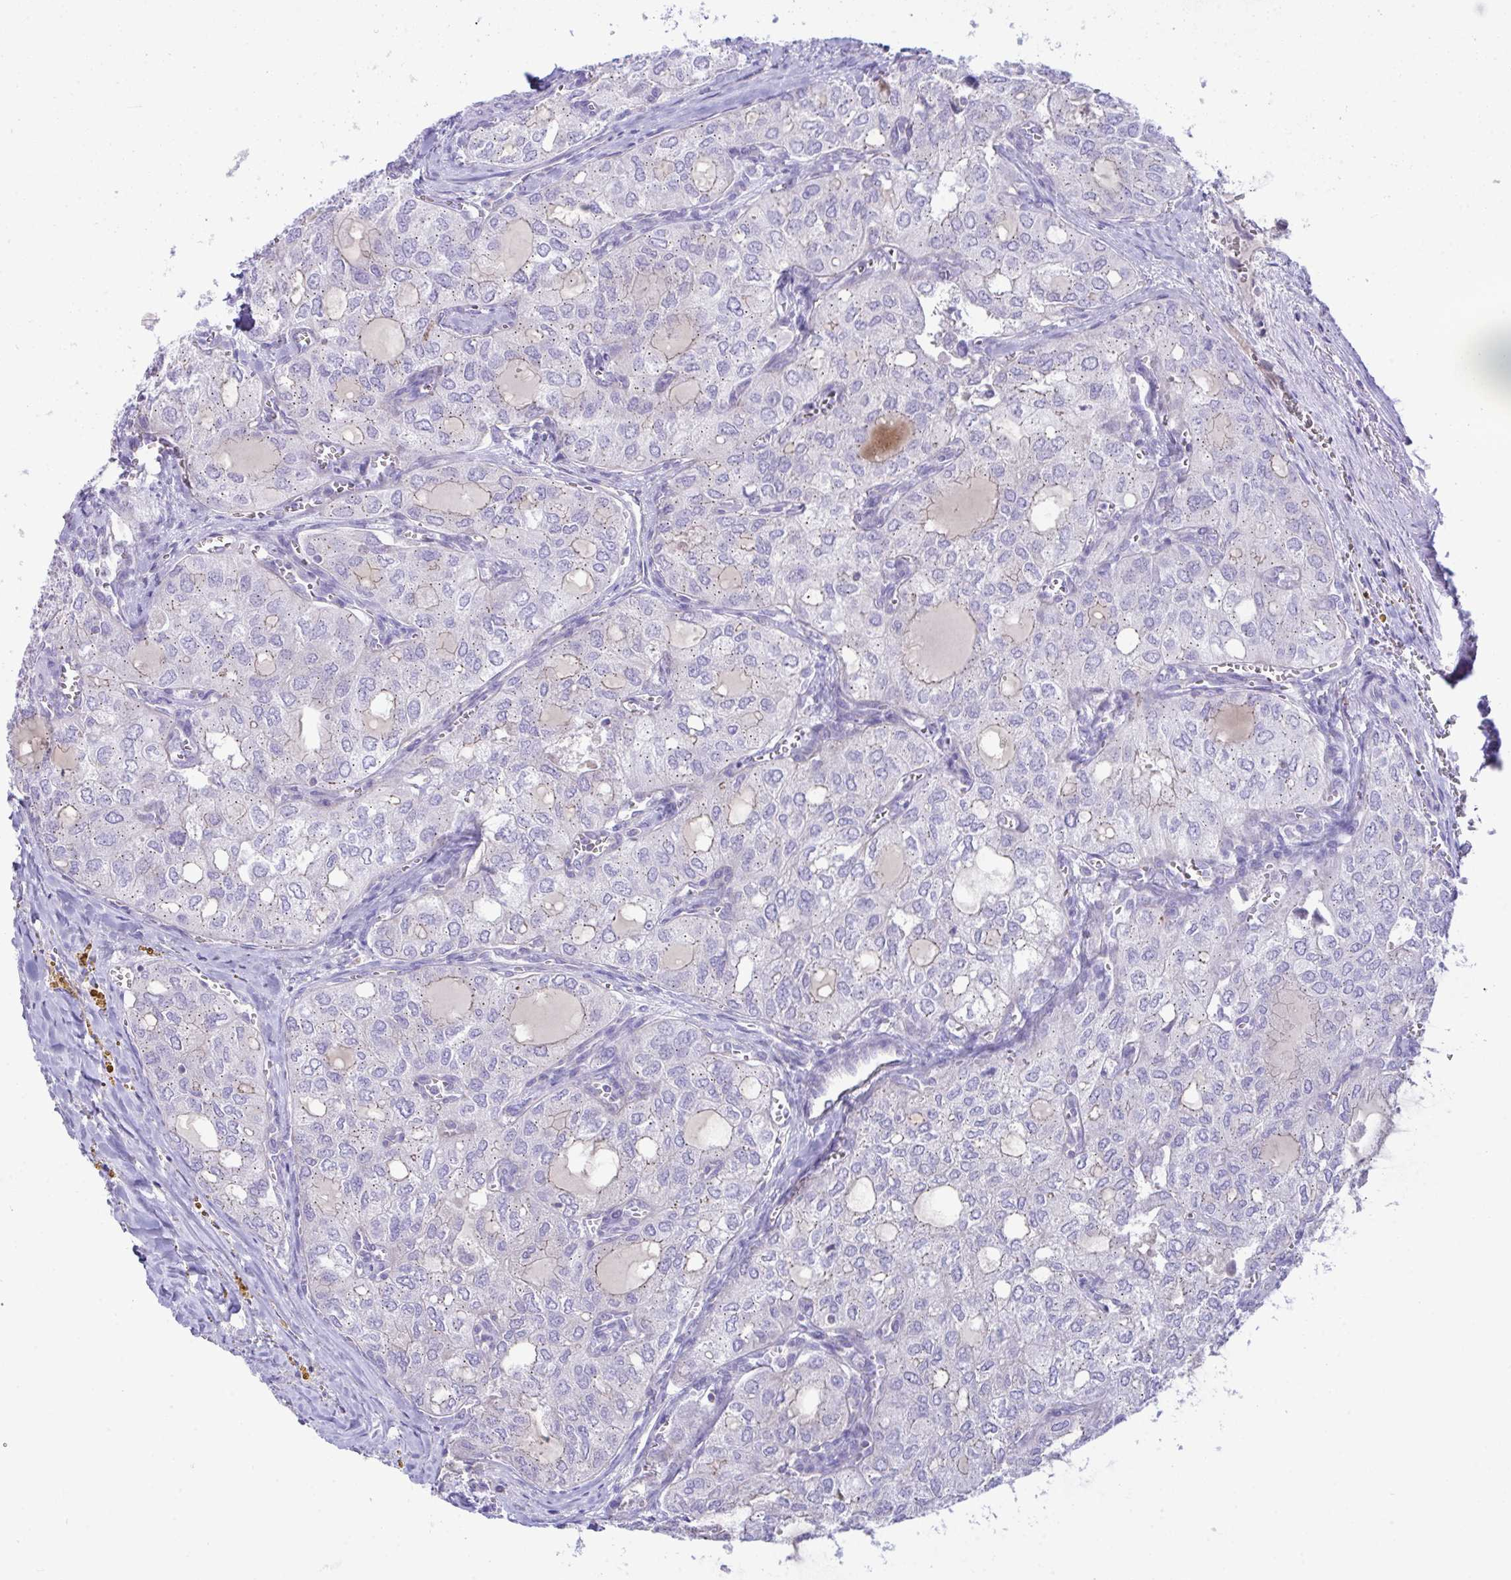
{"staining": {"intensity": "weak", "quantity": "<25%", "location": "cytoplasmic/membranous"}, "tissue": "thyroid cancer", "cell_type": "Tumor cells", "image_type": "cancer", "snomed": [{"axis": "morphology", "description": "Follicular adenoma carcinoma, NOS"}, {"axis": "topography", "description": "Thyroid gland"}], "caption": "An image of thyroid cancer (follicular adenoma carcinoma) stained for a protein demonstrates no brown staining in tumor cells.", "gene": "PLA2G12B", "patient": {"sex": "male", "age": 75}}